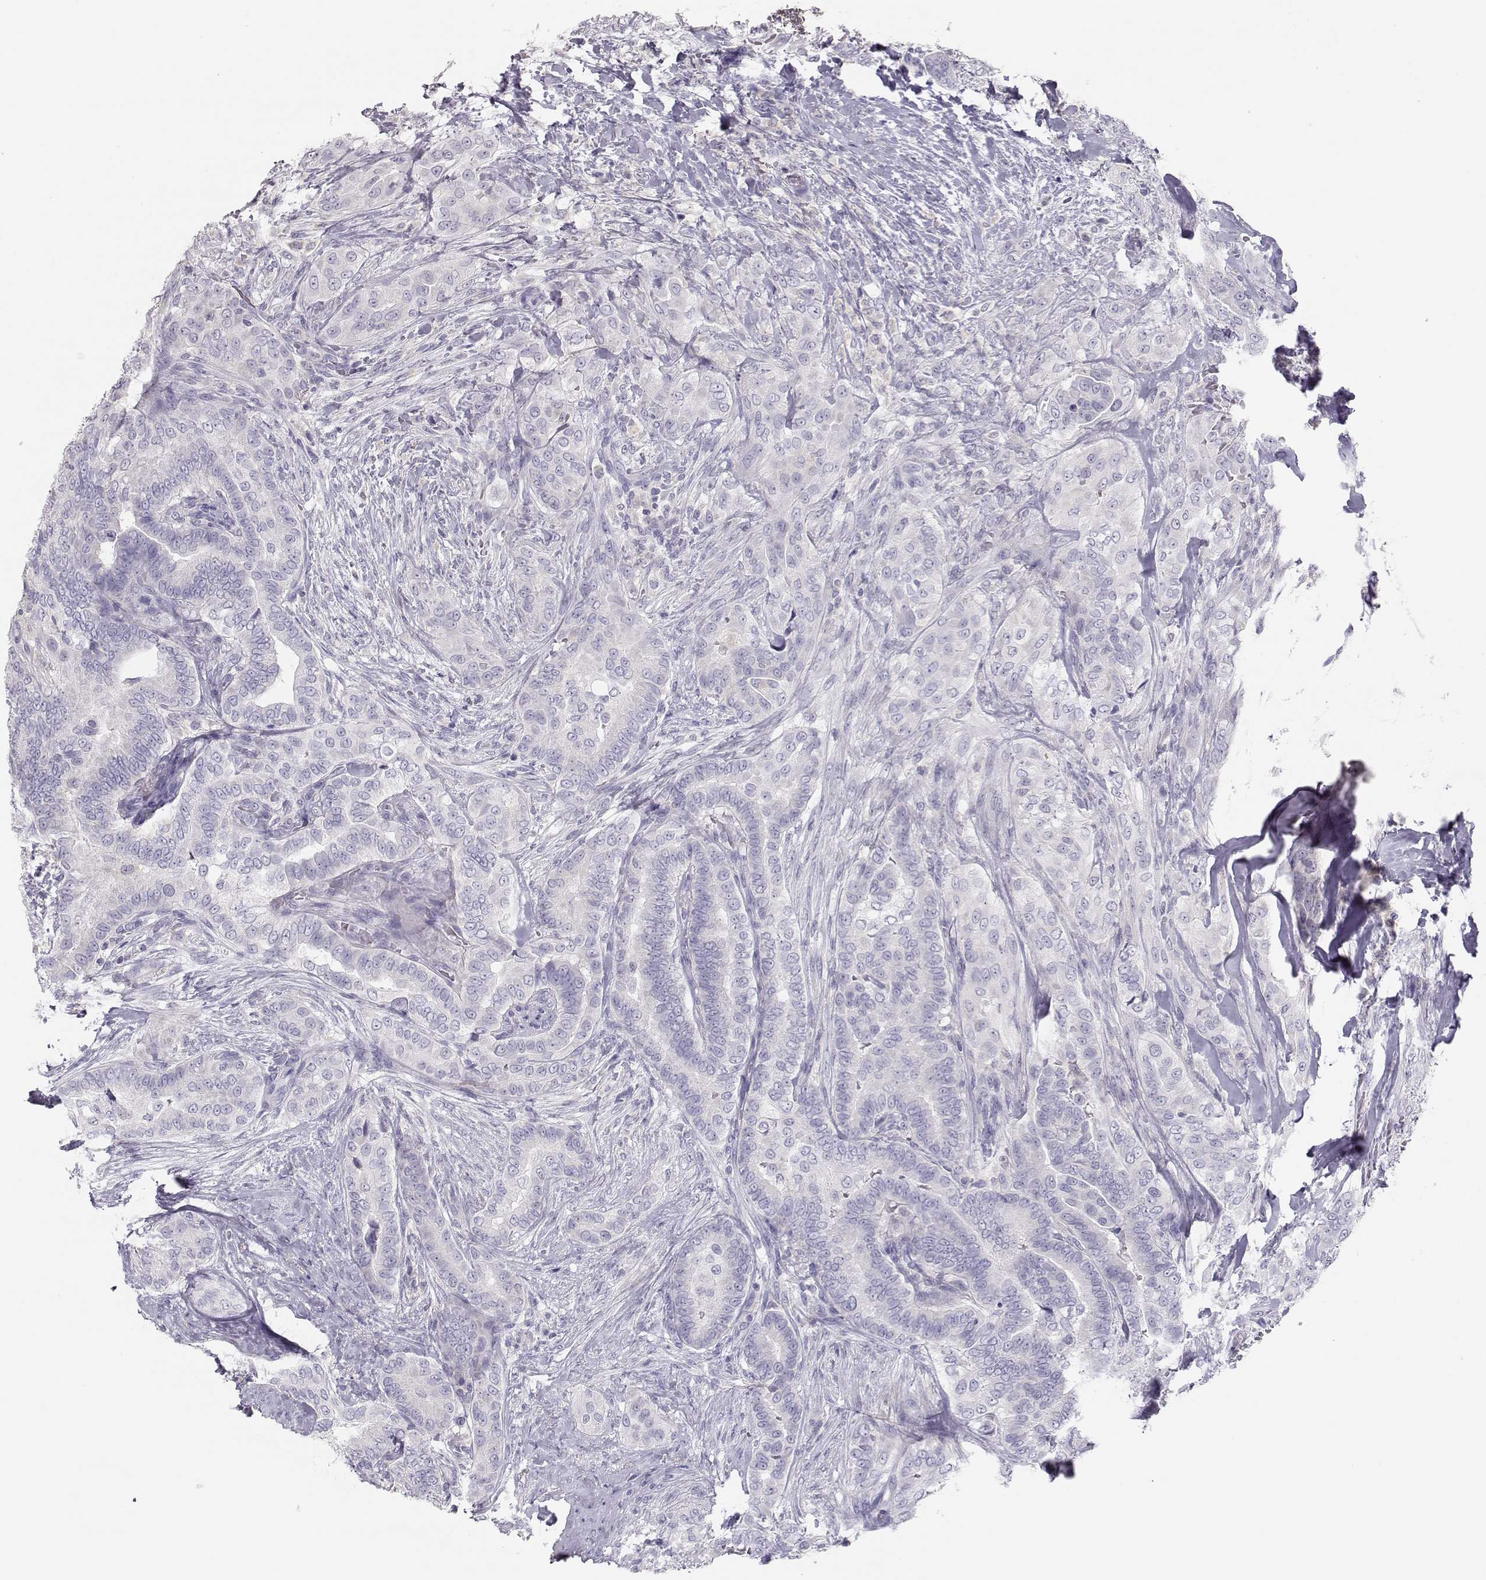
{"staining": {"intensity": "negative", "quantity": "none", "location": "none"}, "tissue": "thyroid cancer", "cell_type": "Tumor cells", "image_type": "cancer", "snomed": [{"axis": "morphology", "description": "Papillary adenocarcinoma, NOS"}, {"axis": "topography", "description": "Thyroid gland"}], "caption": "A micrograph of human thyroid papillary adenocarcinoma is negative for staining in tumor cells. (Brightfield microscopy of DAB IHC at high magnification).", "gene": "LEPR", "patient": {"sex": "male", "age": 61}}